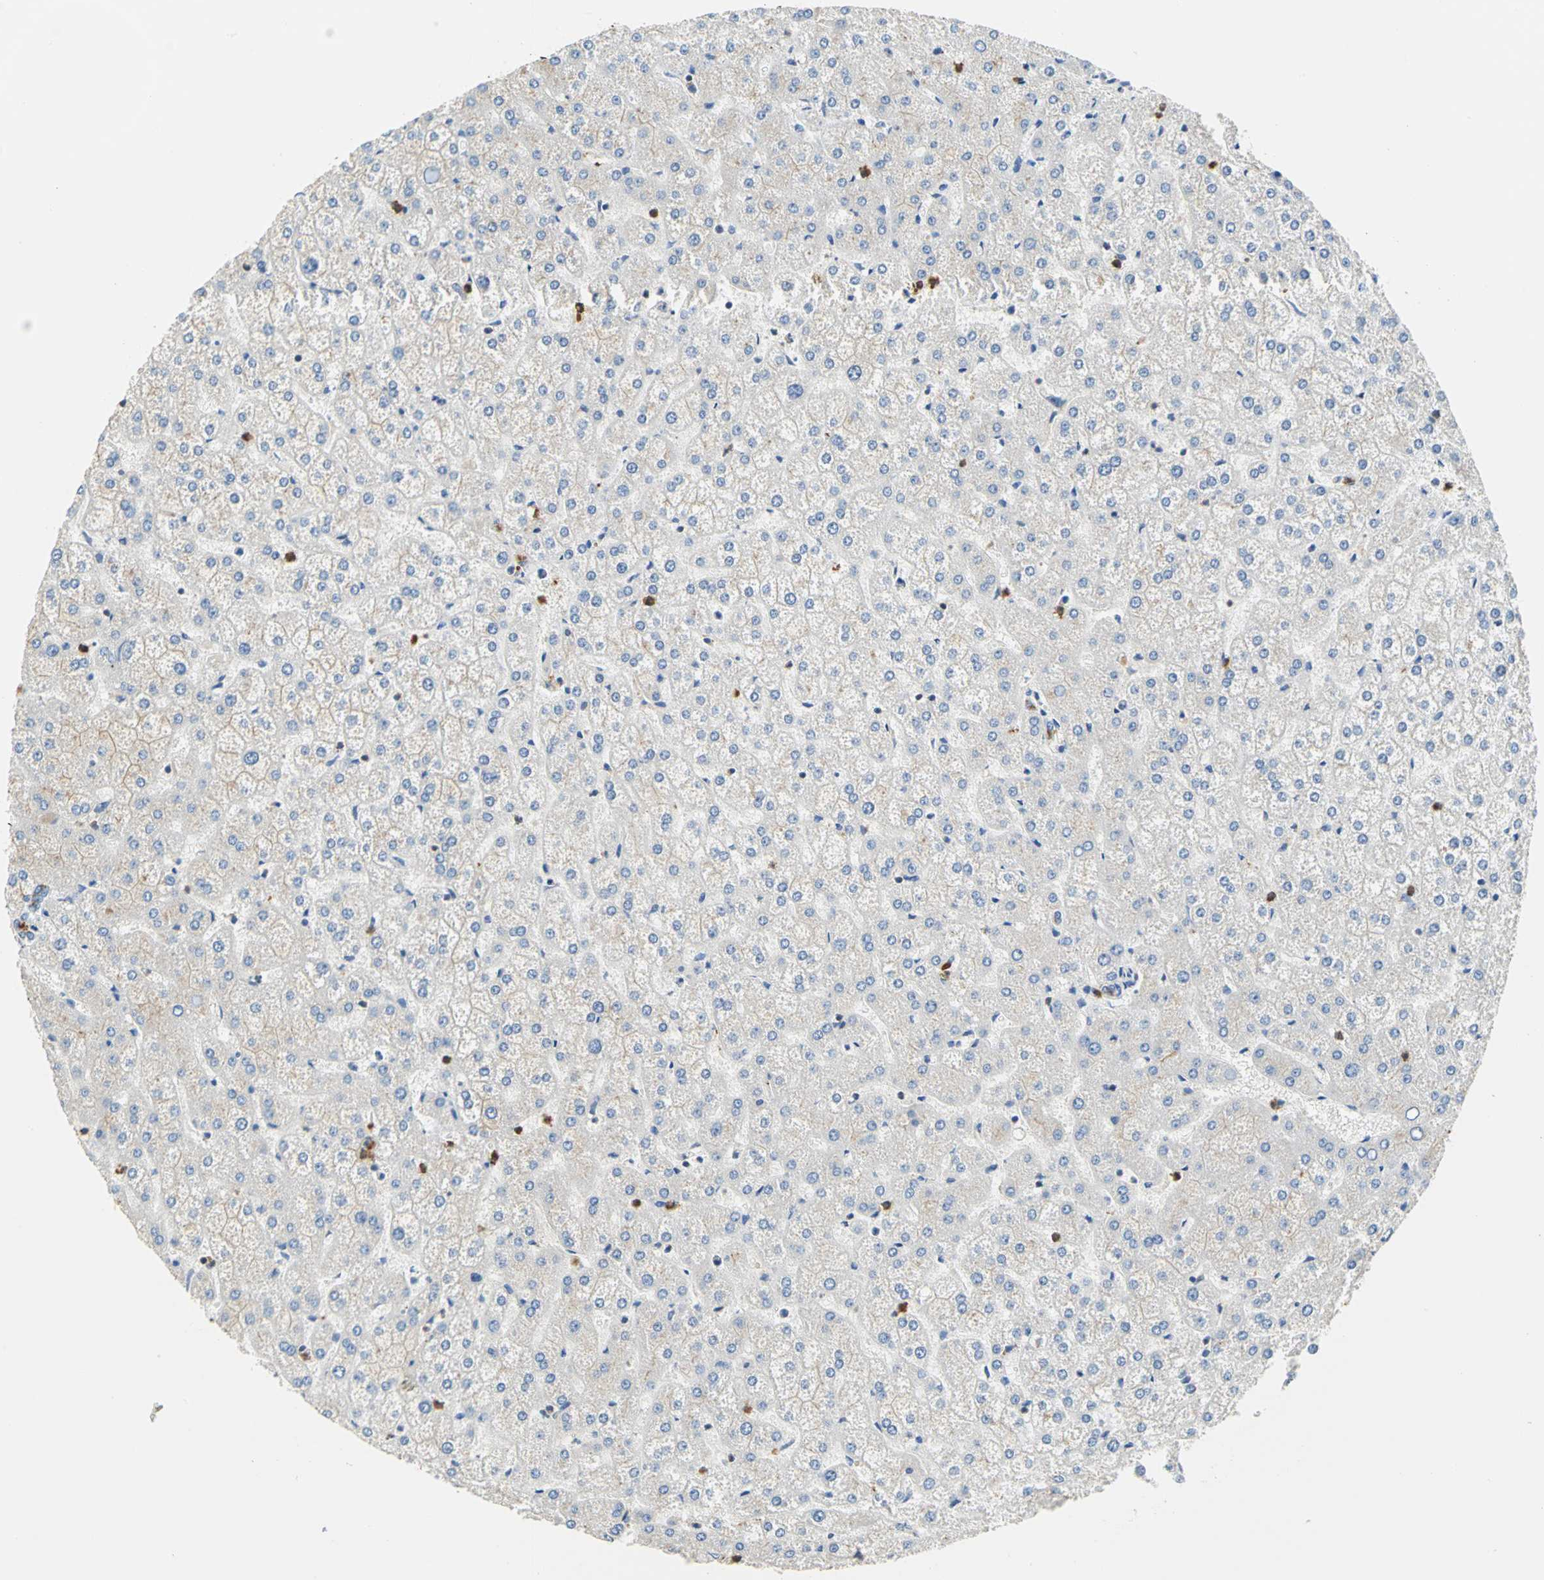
{"staining": {"intensity": "strong", "quantity": "25%-75%", "location": "cytoplasmic/membranous"}, "tissue": "liver", "cell_type": "Cholangiocytes", "image_type": "normal", "snomed": [{"axis": "morphology", "description": "Normal tissue, NOS"}, {"axis": "topography", "description": "Liver"}], "caption": "Immunohistochemical staining of unremarkable liver exhibits 25%-75% levels of strong cytoplasmic/membranous protein staining in about 25%-75% of cholangiocytes.", "gene": "SEPTIN11", "patient": {"sex": "female", "age": 32}}